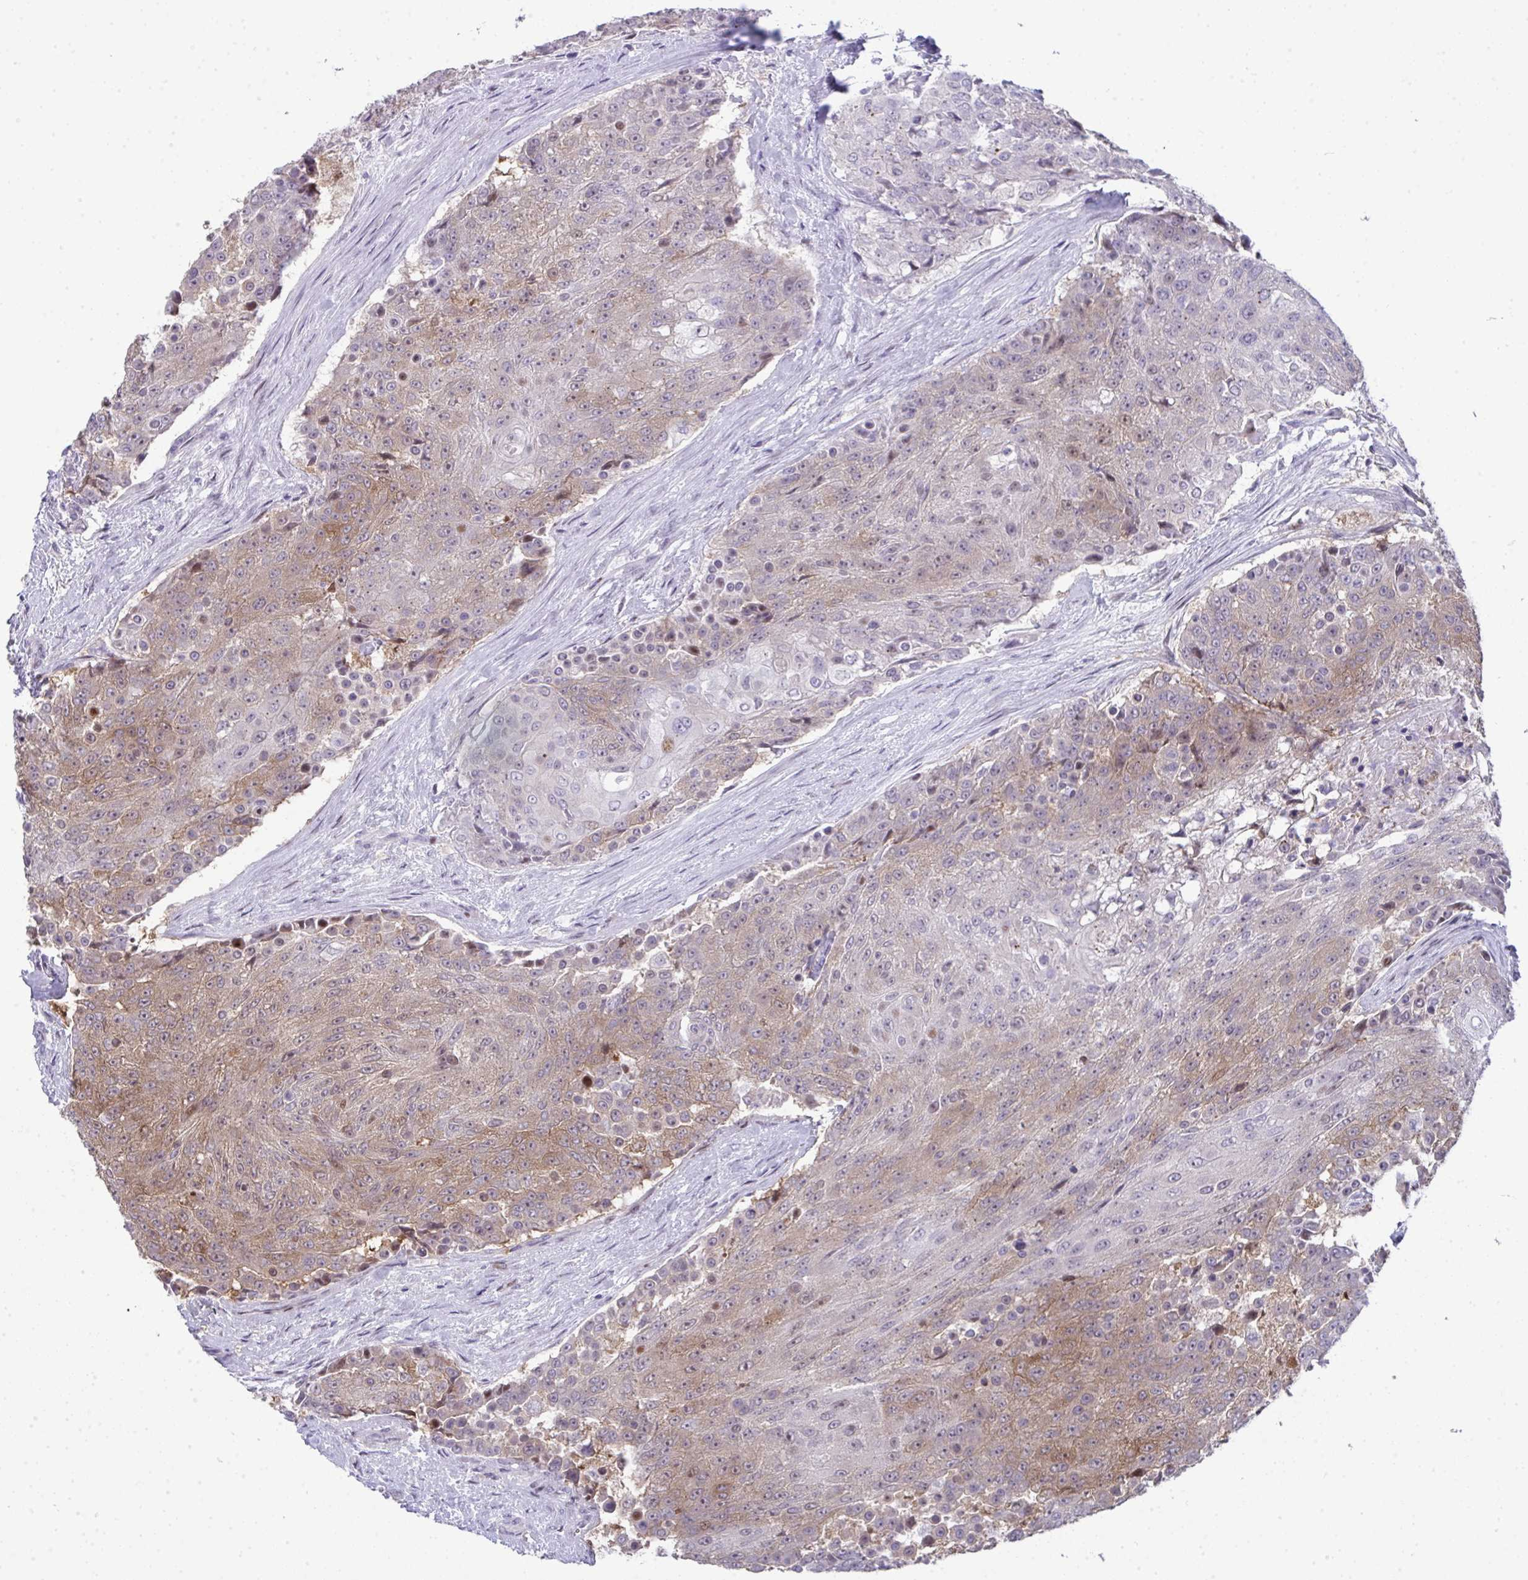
{"staining": {"intensity": "moderate", "quantity": "25%-75%", "location": "cytoplasmic/membranous,nuclear"}, "tissue": "urothelial cancer", "cell_type": "Tumor cells", "image_type": "cancer", "snomed": [{"axis": "morphology", "description": "Urothelial carcinoma, High grade"}, {"axis": "topography", "description": "Urinary bladder"}], "caption": "Immunohistochemical staining of human high-grade urothelial carcinoma exhibits medium levels of moderate cytoplasmic/membranous and nuclear protein expression in about 25%-75% of tumor cells.", "gene": "GALNT16", "patient": {"sex": "female", "age": 63}}